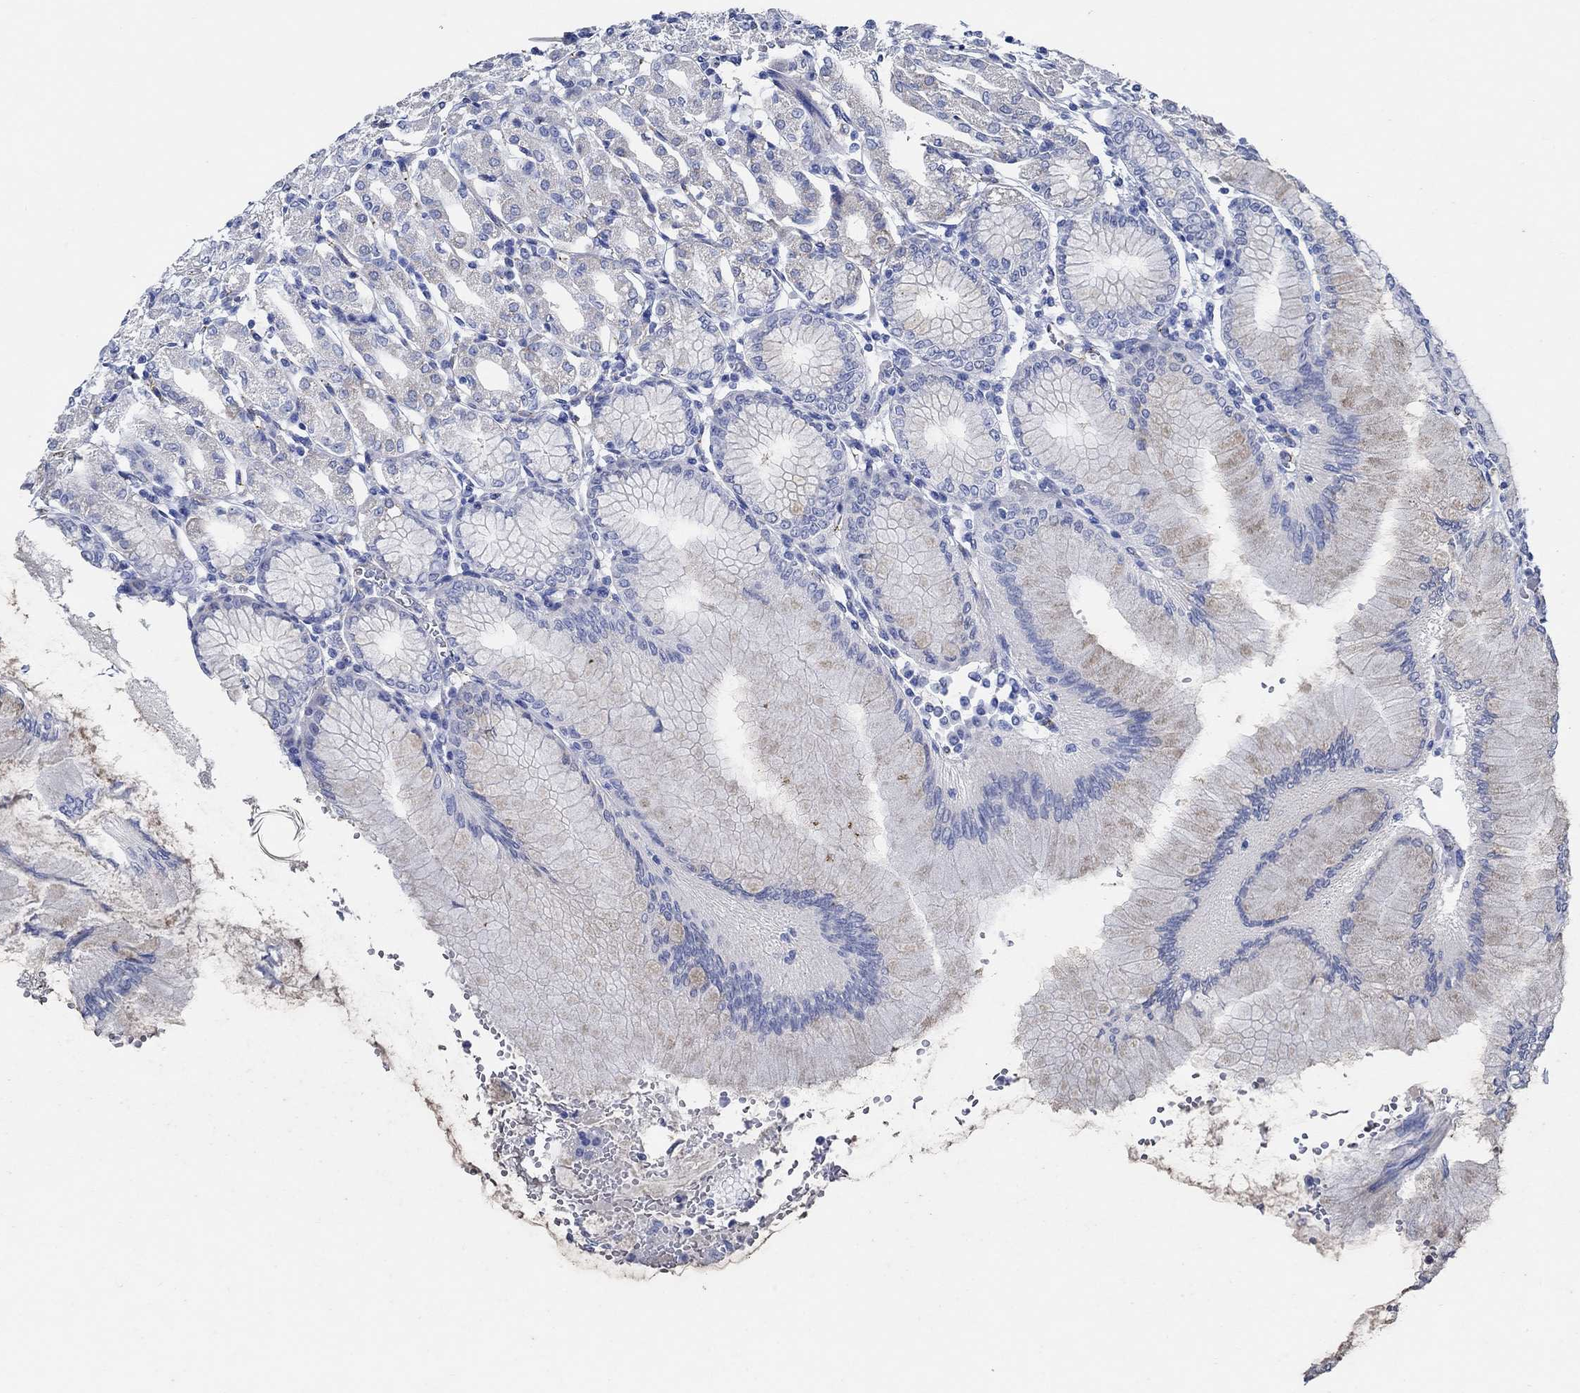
{"staining": {"intensity": "strong", "quantity": "<25%", "location": "cytoplasmic/membranous"}, "tissue": "stomach", "cell_type": "Glandular cells", "image_type": "normal", "snomed": [{"axis": "morphology", "description": "Normal tissue, NOS"}, {"axis": "topography", "description": "Skeletal muscle"}, {"axis": "topography", "description": "Stomach"}], "caption": "The photomicrograph exhibits immunohistochemical staining of unremarkable stomach. There is strong cytoplasmic/membranous staining is present in approximately <25% of glandular cells.", "gene": "HECW2", "patient": {"sex": "female", "age": 57}}